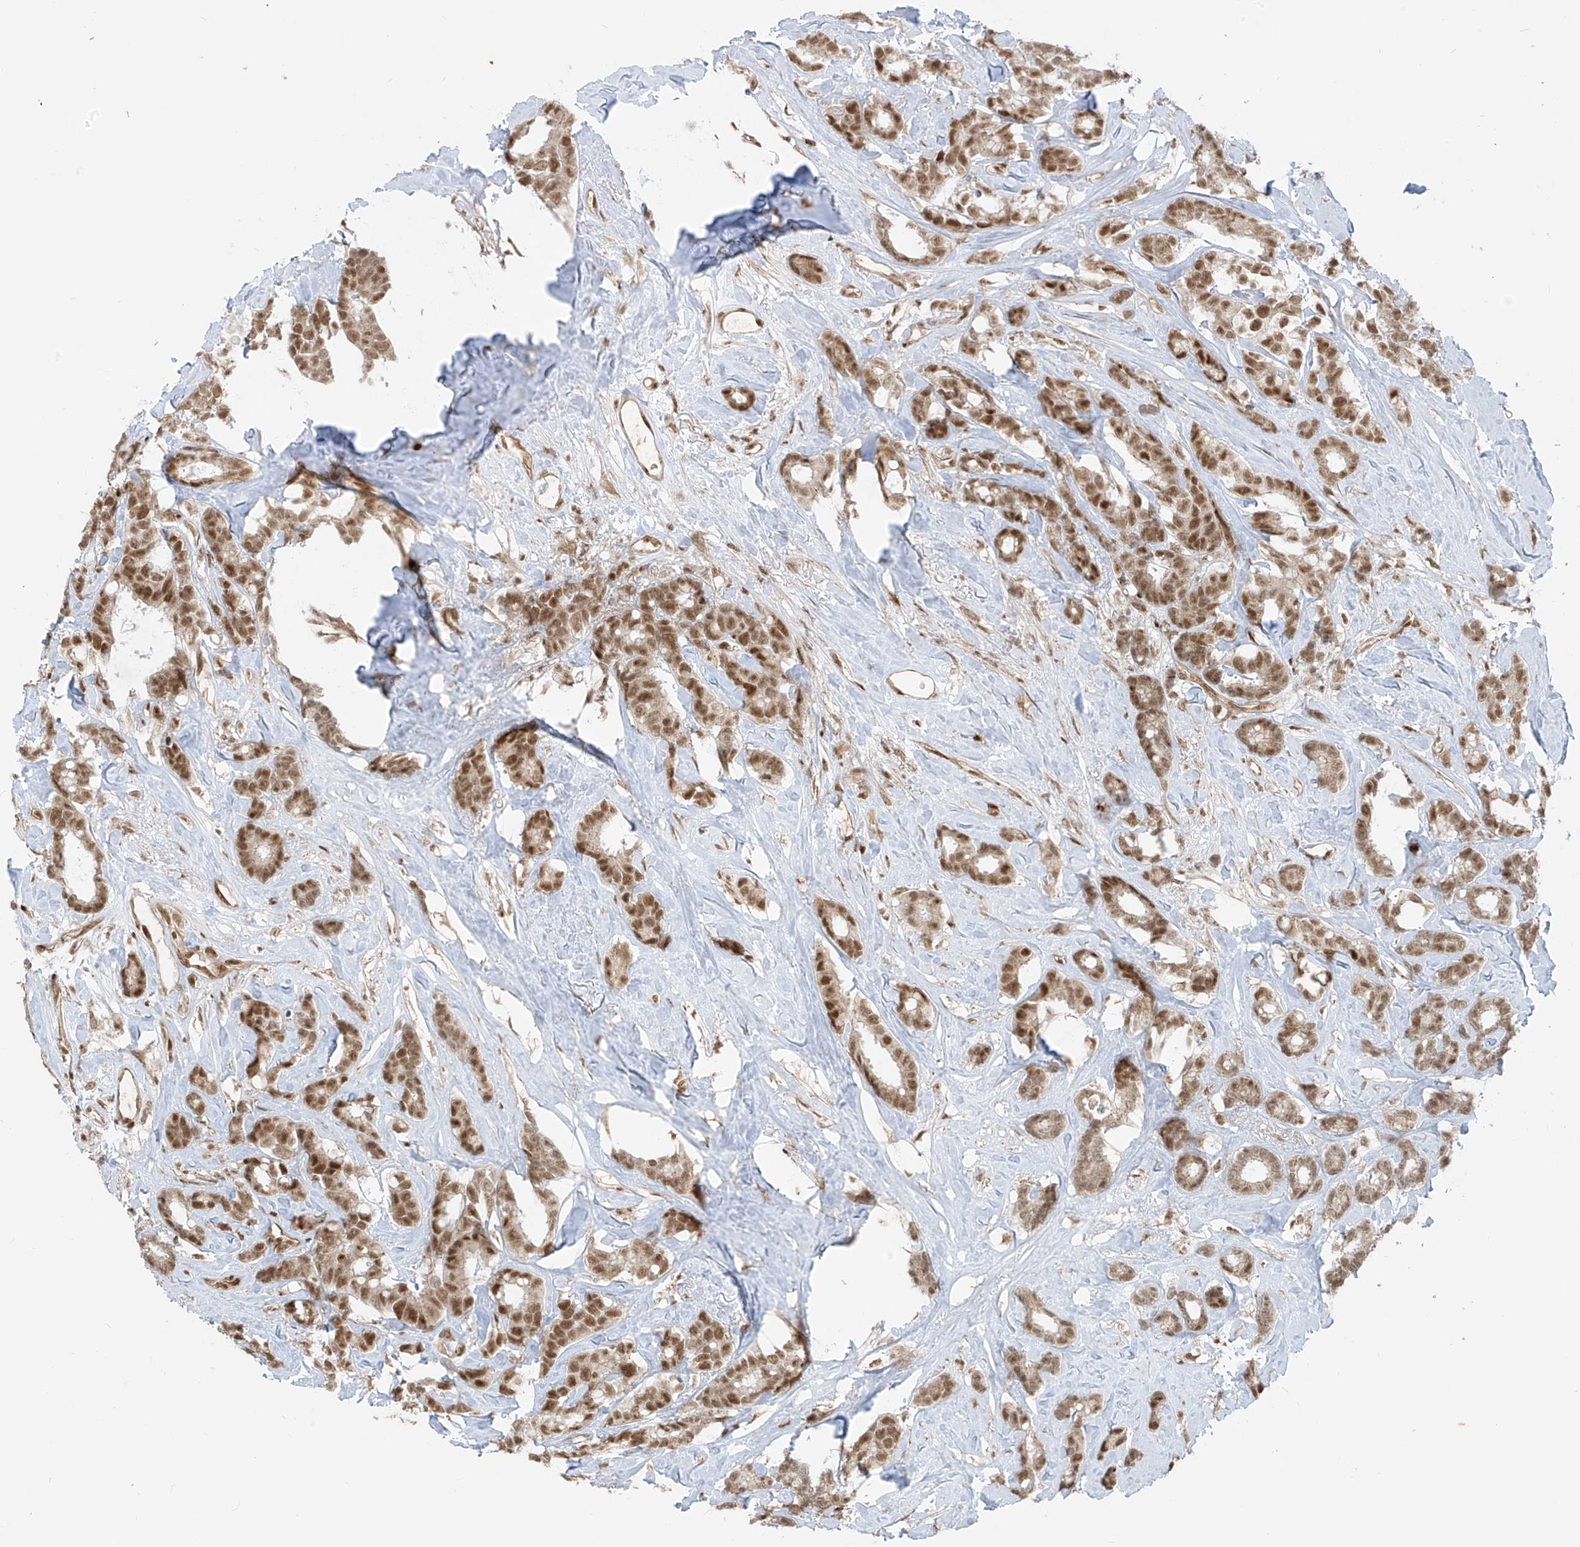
{"staining": {"intensity": "moderate", "quantity": ">75%", "location": "nuclear"}, "tissue": "breast cancer", "cell_type": "Tumor cells", "image_type": "cancer", "snomed": [{"axis": "morphology", "description": "Duct carcinoma"}, {"axis": "topography", "description": "Breast"}], "caption": "Protein expression analysis of human intraductal carcinoma (breast) reveals moderate nuclear staining in approximately >75% of tumor cells. The staining was performed using DAB to visualize the protein expression in brown, while the nuclei were stained in blue with hematoxylin (Magnification: 20x).", "gene": "ARHGEF3", "patient": {"sex": "female", "age": 87}}